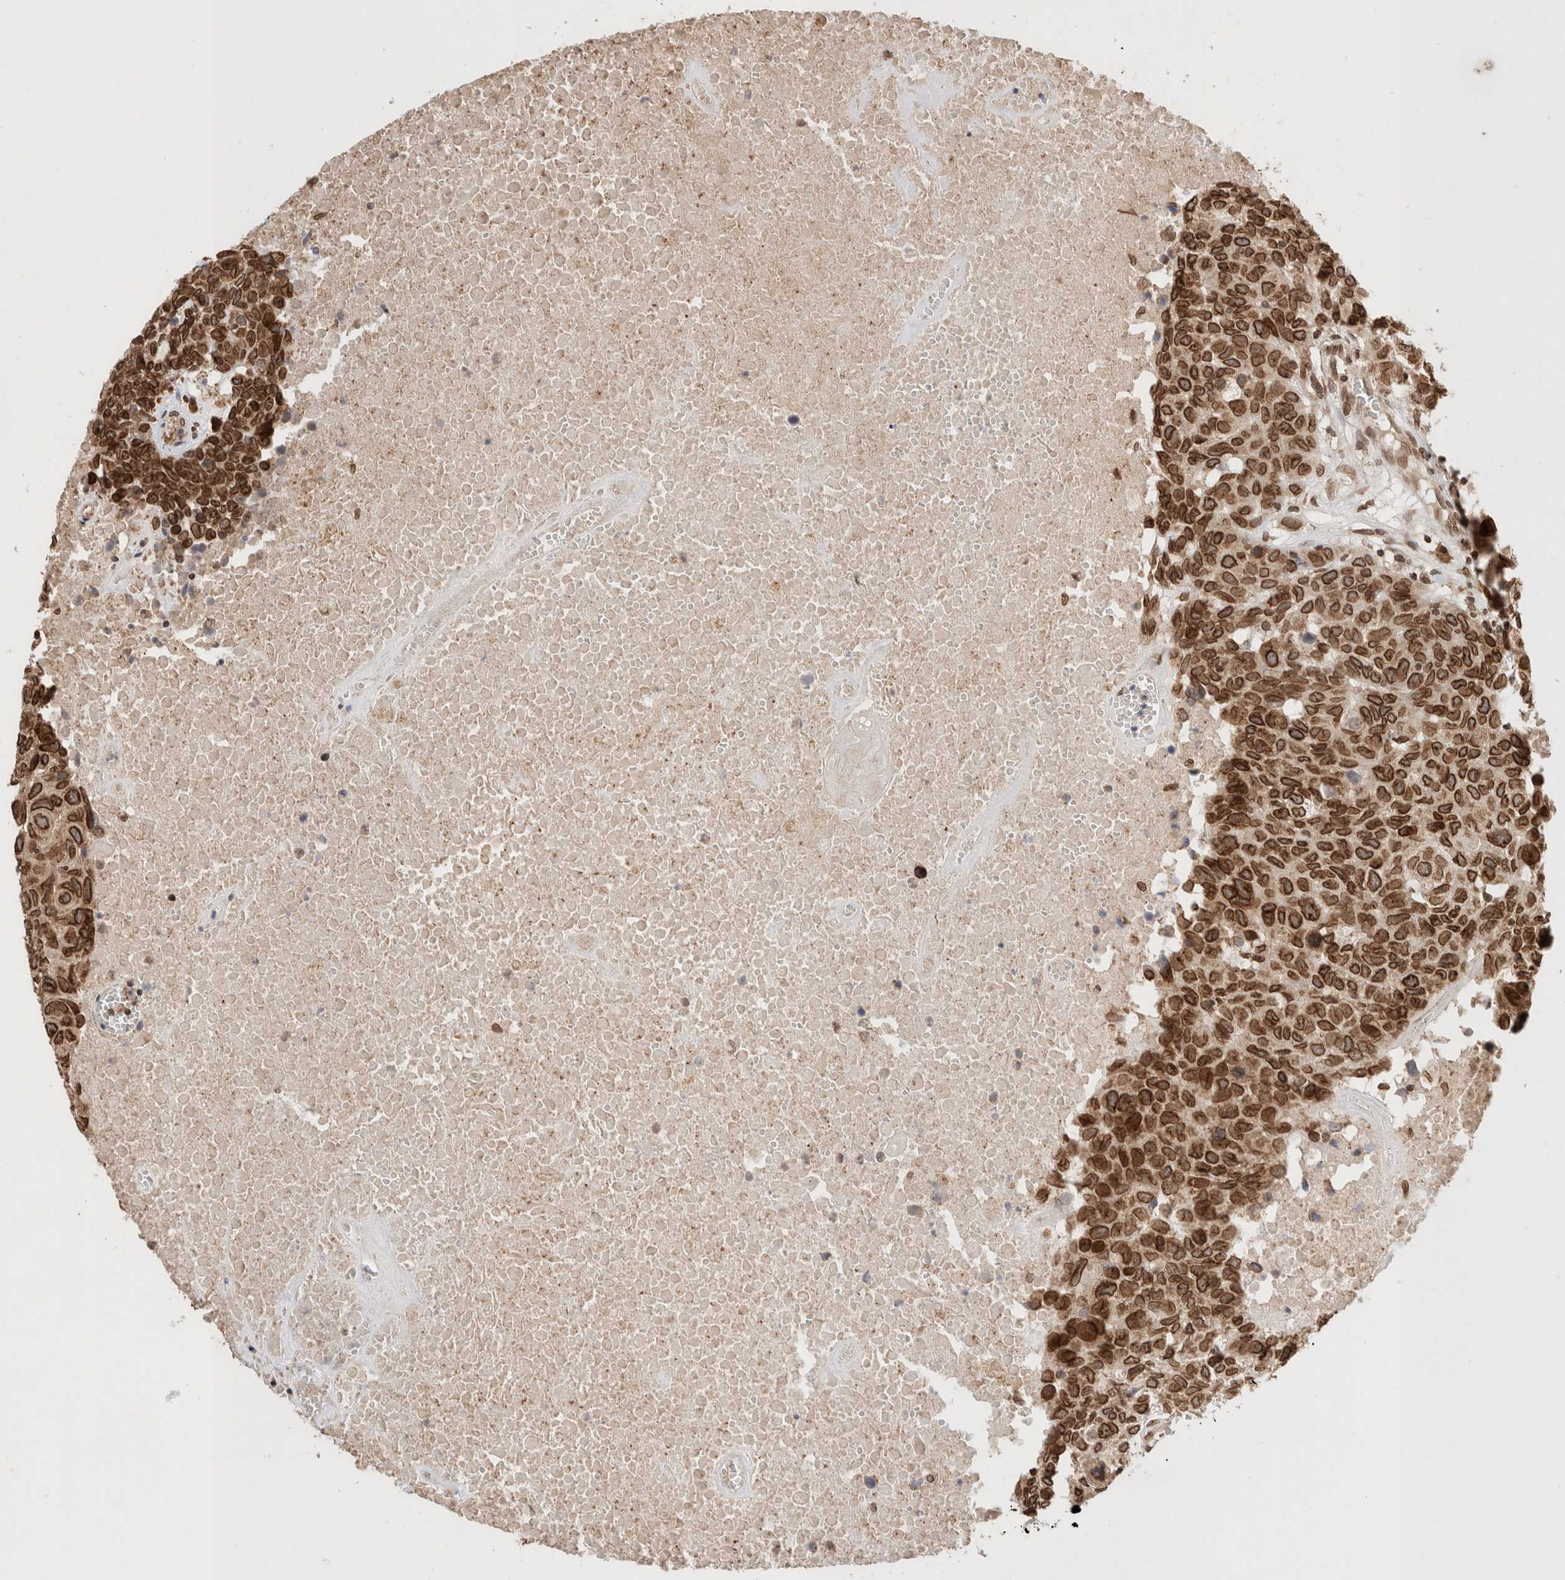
{"staining": {"intensity": "strong", "quantity": ">75%", "location": "cytoplasmic/membranous,nuclear"}, "tissue": "head and neck cancer", "cell_type": "Tumor cells", "image_type": "cancer", "snomed": [{"axis": "morphology", "description": "Squamous cell carcinoma, NOS"}, {"axis": "topography", "description": "Head-Neck"}], "caption": "Immunohistochemical staining of human squamous cell carcinoma (head and neck) displays high levels of strong cytoplasmic/membranous and nuclear protein positivity in about >75% of tumor cells. Ihc stains the protein in brown and the nuclei are stained blue.", "gene": "TPR", "patient": {"sex": "male", "age": 66}}